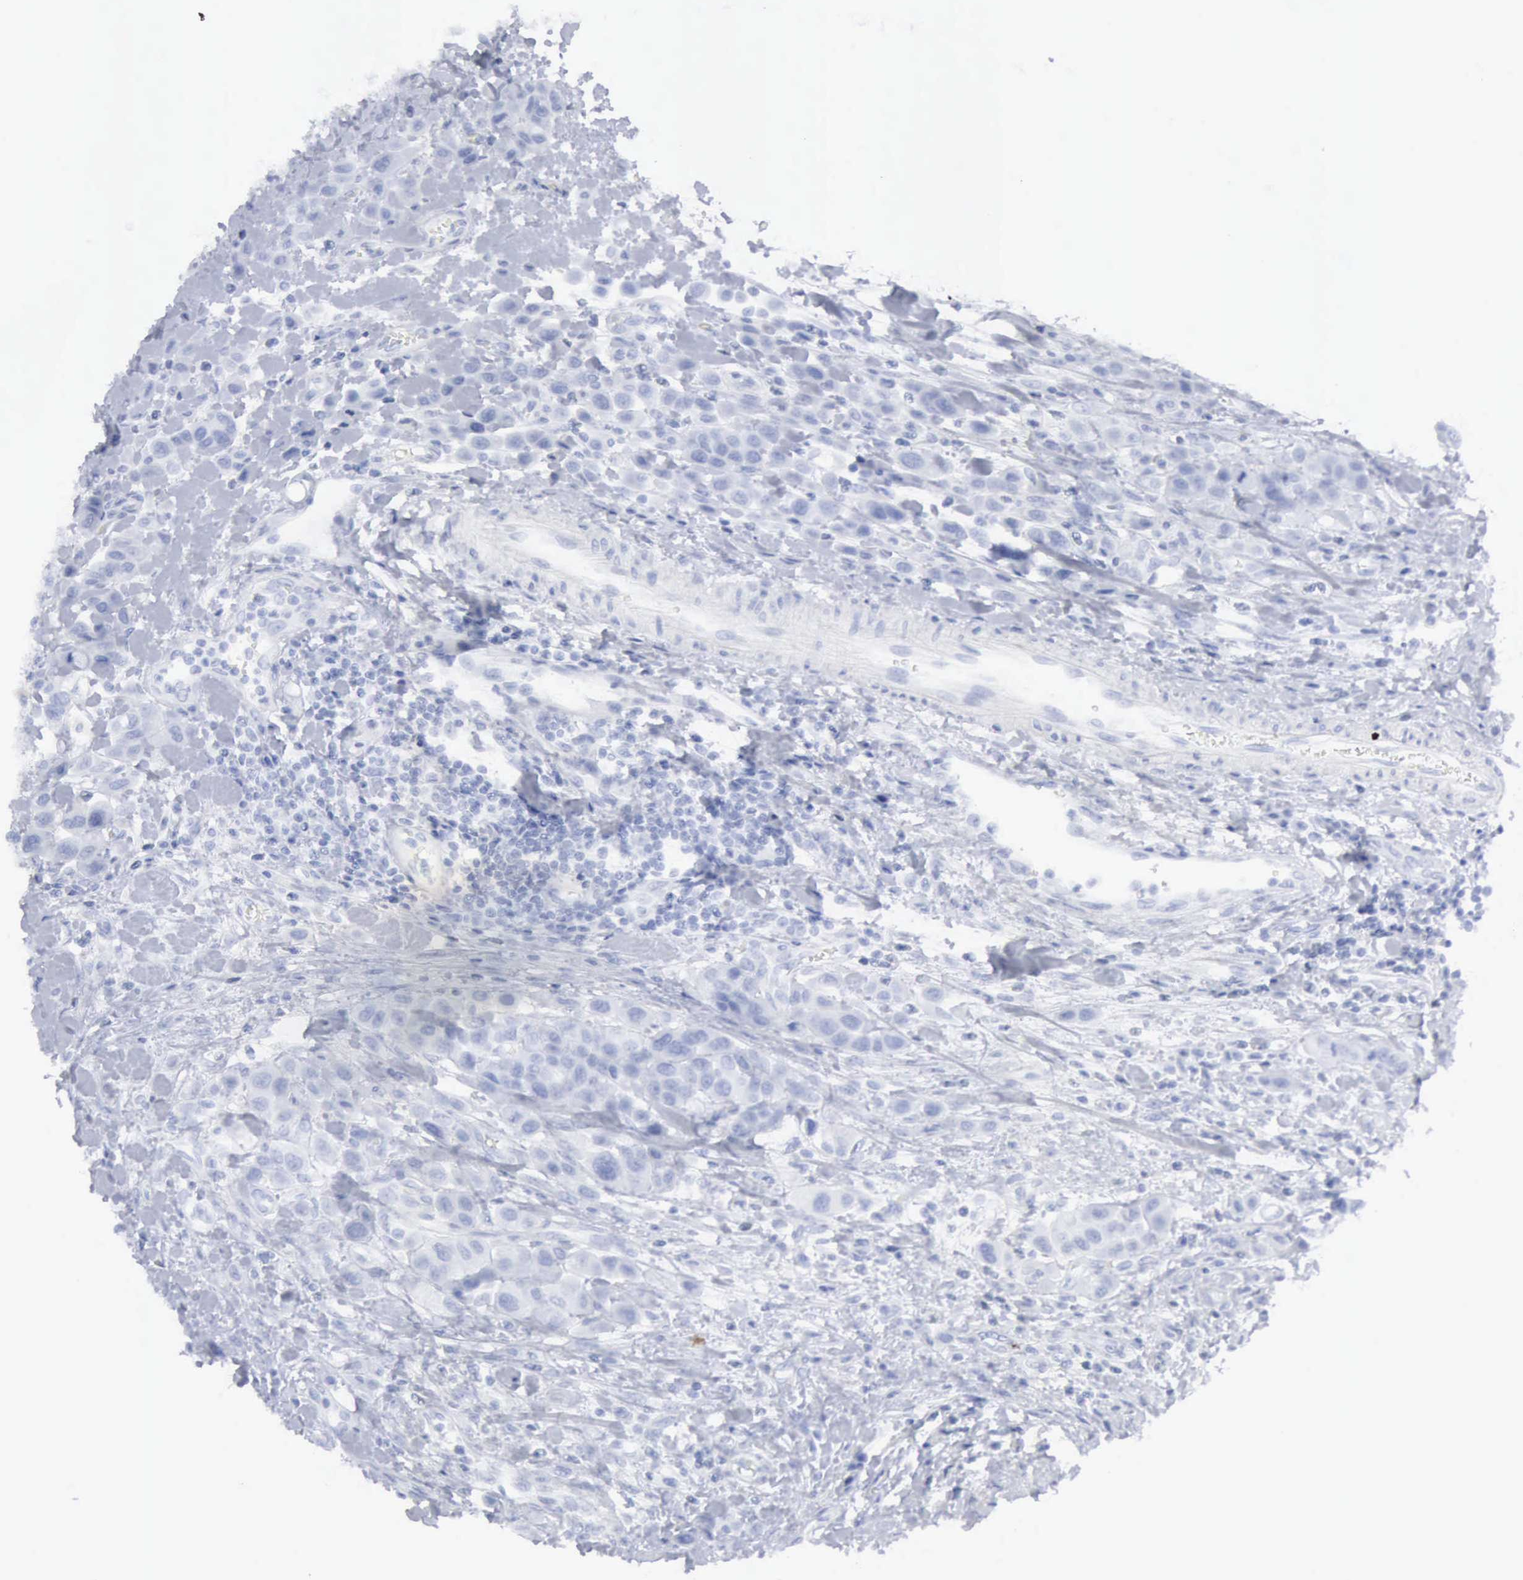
{"staining": {"intensity": "weak", "quantity": "<25%", "location": "cytoplasmic/membranous,nuclear"}, "tissue": "urothelial cancer", "cell_type": "Tumor cells", "image_type": "cancer", "snomed": [{"axis": "morphology", "description": "Urothelial carcinoma, High grade"}, {"axis": "topography", "description": "Urinary bladder"}], "caption": "Urothelial cancer stained for a protein using immunohistochemistry (IHC) demonstrates no expression tumor cells.", "gene": "STAT1", "patient": {"sex": "male", "age": 50}}